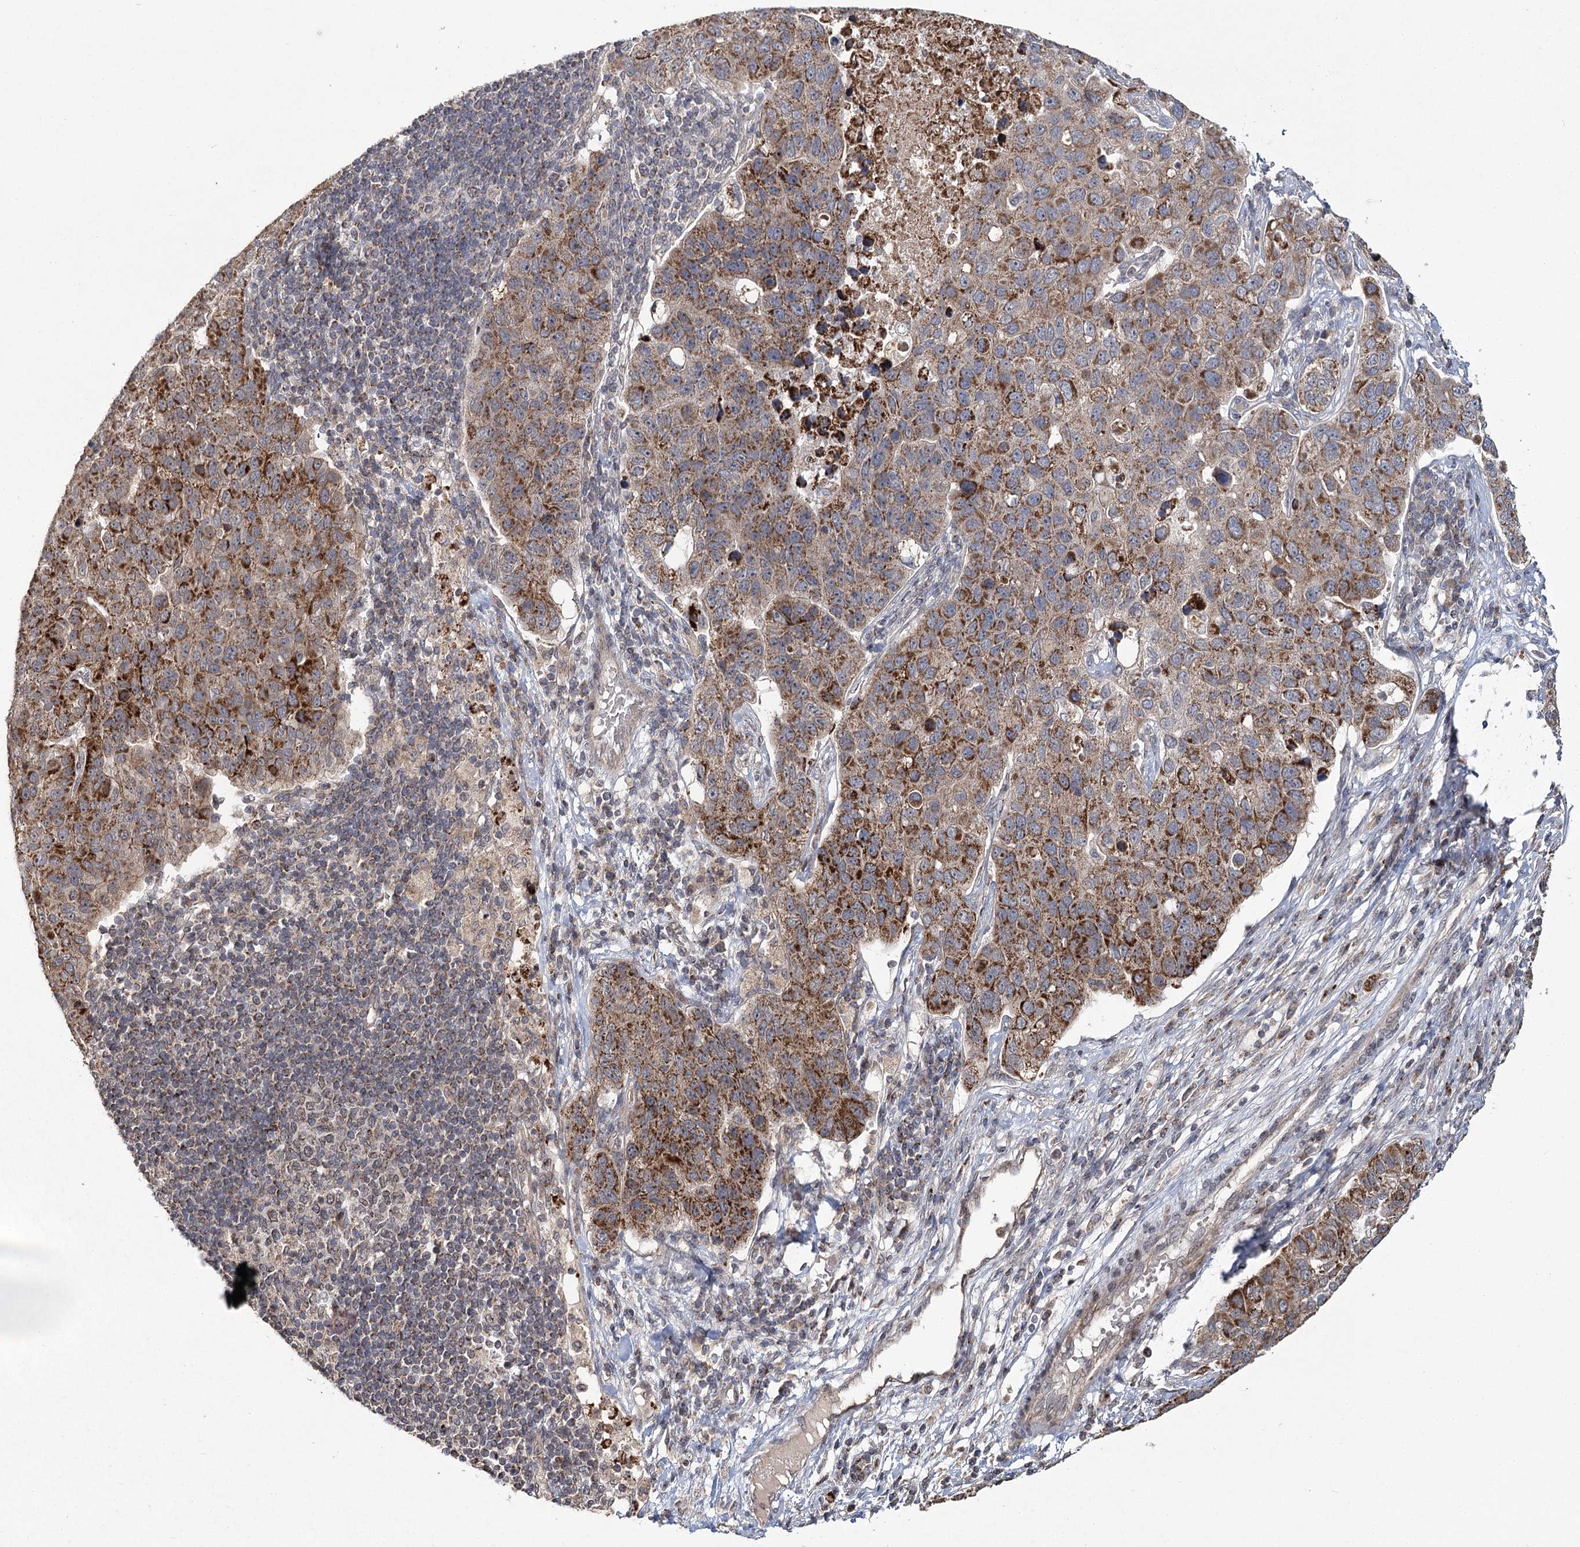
{"staining": {"intensity": "moderate", "quantity": ">75%", "location": "cytoplasmic/membranous"}, "tissue": "pancreatic cancer", "cell_type": "Tumor cells", "image_type": "cancer", "snomed": [{"axis": "morphology", "description": "Adenocarcinoma, NOS"}, {"axis": "topography", "description": "Pancreas"}], "caption": "IHC histopathology image of human pancreatic cancer (adenocarcinoma) stained for a protein (brown), which reveals medium levels of moderate cytoplasmic/membranous expression in about >75% of tumor cells.", "gene": "ZNRF3", "patient": {"sex": "female", "age": 61}}